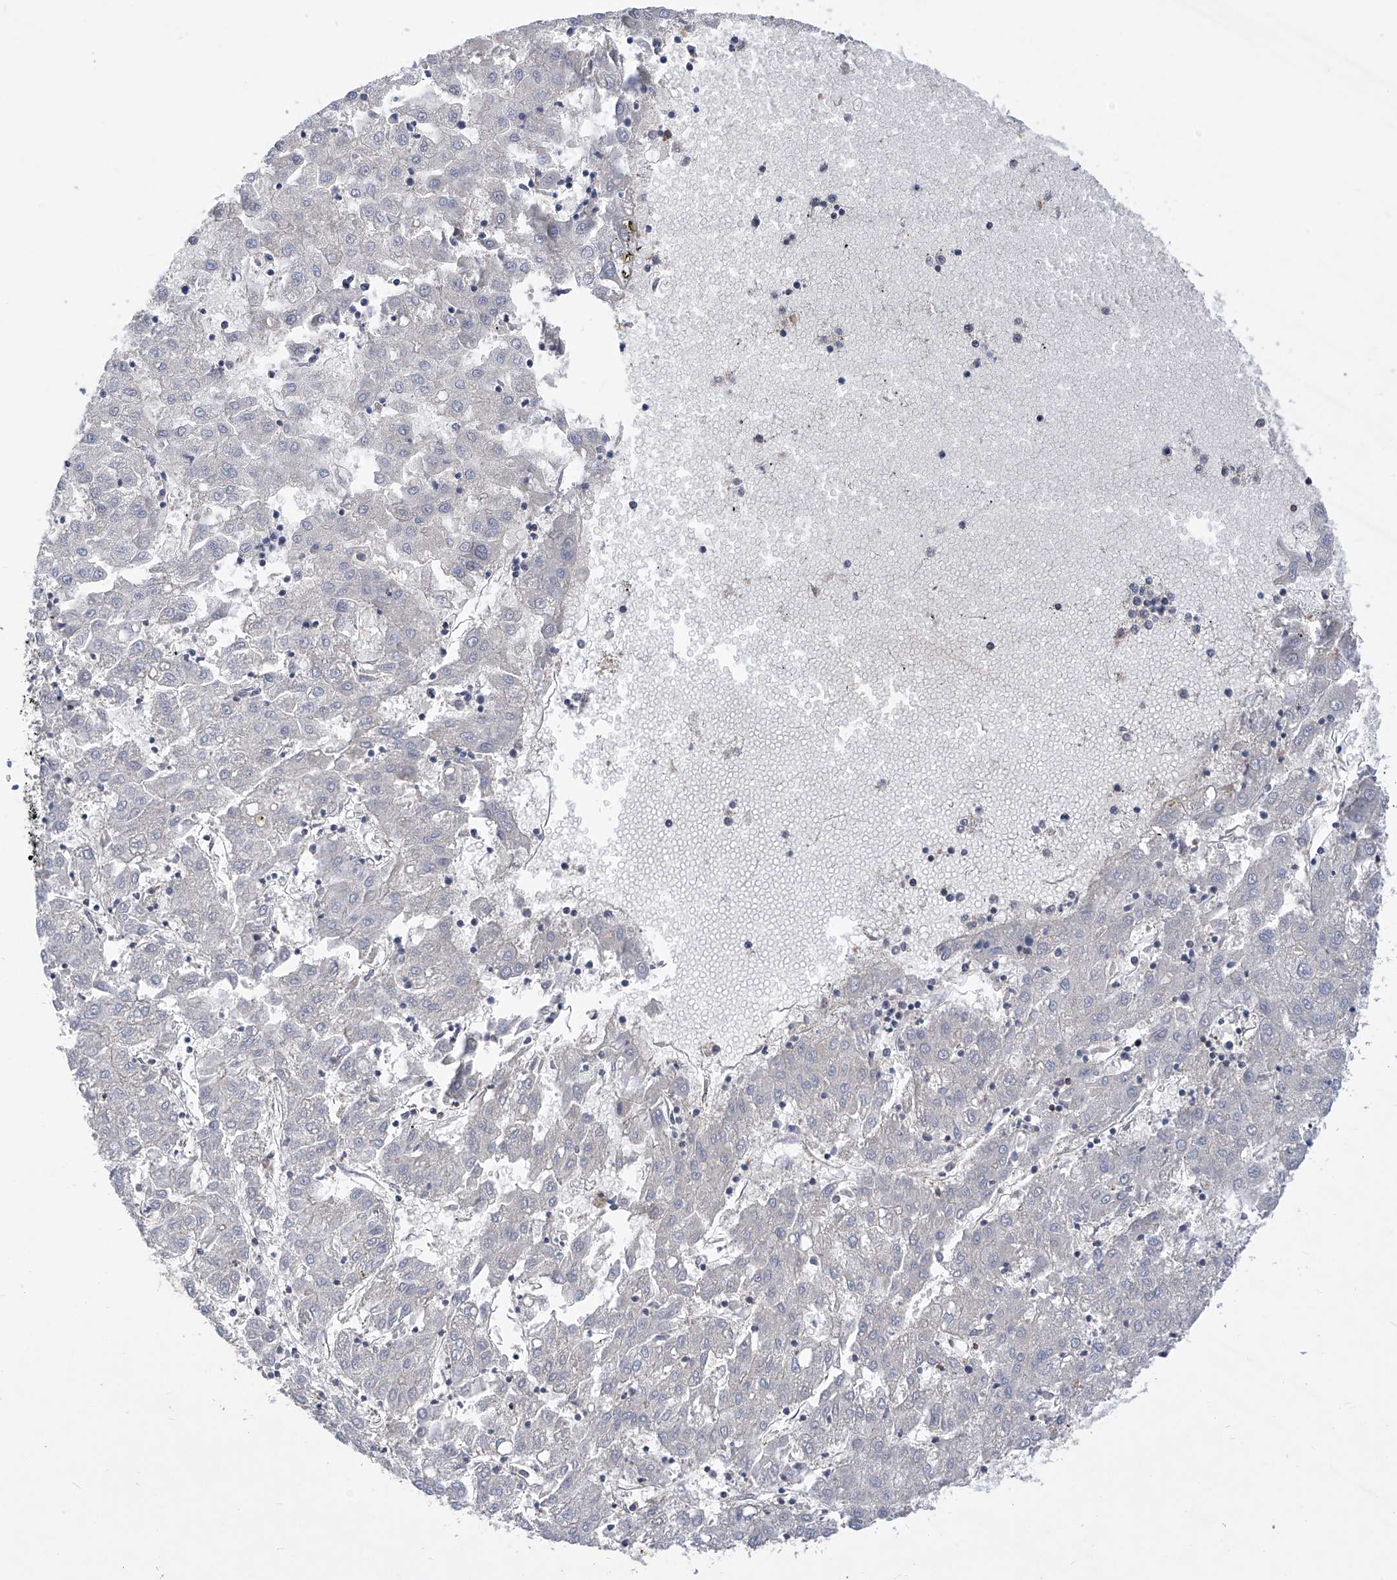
{"staining": {"intensity": "negative", "quantity": "none", "location": "none"}, "tissue": "liver cancer", "cell_type": "Tumor cells", "image_type": "cancer", "snomed": [{"axis": "morphology", "description": "Carcinoma, Hepatocellular, NOS"}, {"axis": "topography", "description": "Liver"}], "caption": "A high-resolution photomicrograph shows IHC staining of hepatocellular carcinoma (liver), which displays no significant staining in tumor cells. (DAB (3,3'-diaminobenzidine) immunohistochemistry (IHC) with hematoxylin counter stain).", "gene": "KIFC2", "patient": {"sex": "male", "age": 72}}